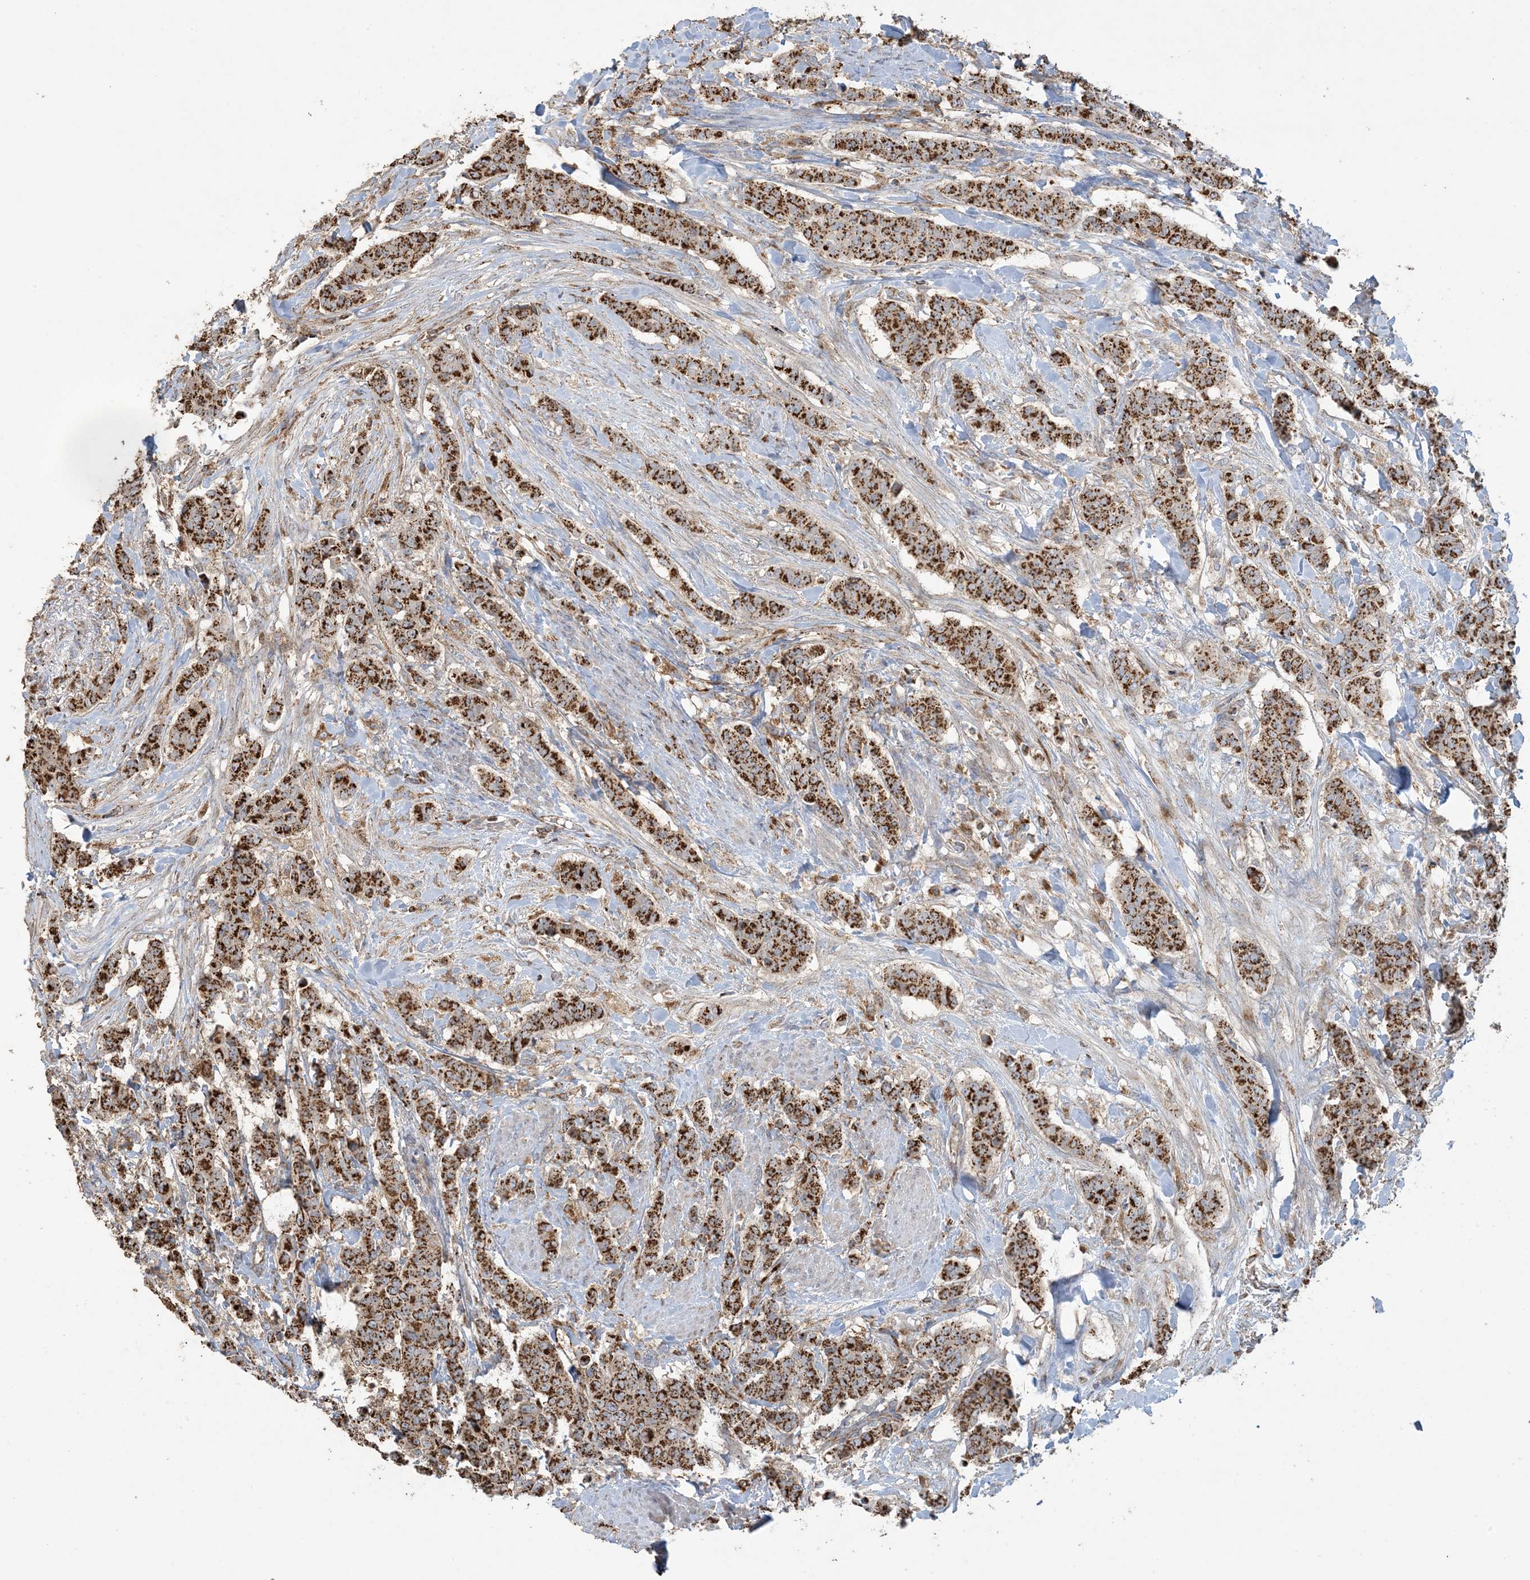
{"staining": {"intensity": "strong", "quantity": ">75%", "location": "cytoplasmic/membranous"}, "tissue": "breast cancer", "cell_type": "Tumor cells", "image_type": "cancer", "snomed": [{"axis": "morphology", "description": "Duct carcinoma"}, {"axis": "topography", "description": "Breast"}], "caption": "IHC histopathology image of neoplastic tissue: human breast cancer stained using IHC displays high levels of strong protein expression localized specifically in the cytoplasmic/membranous of tumor cells, appearing as a cytoplasmic/membranous brown color.", "gene": "AGA", "patient": {"sex": "female", "age": 40}}